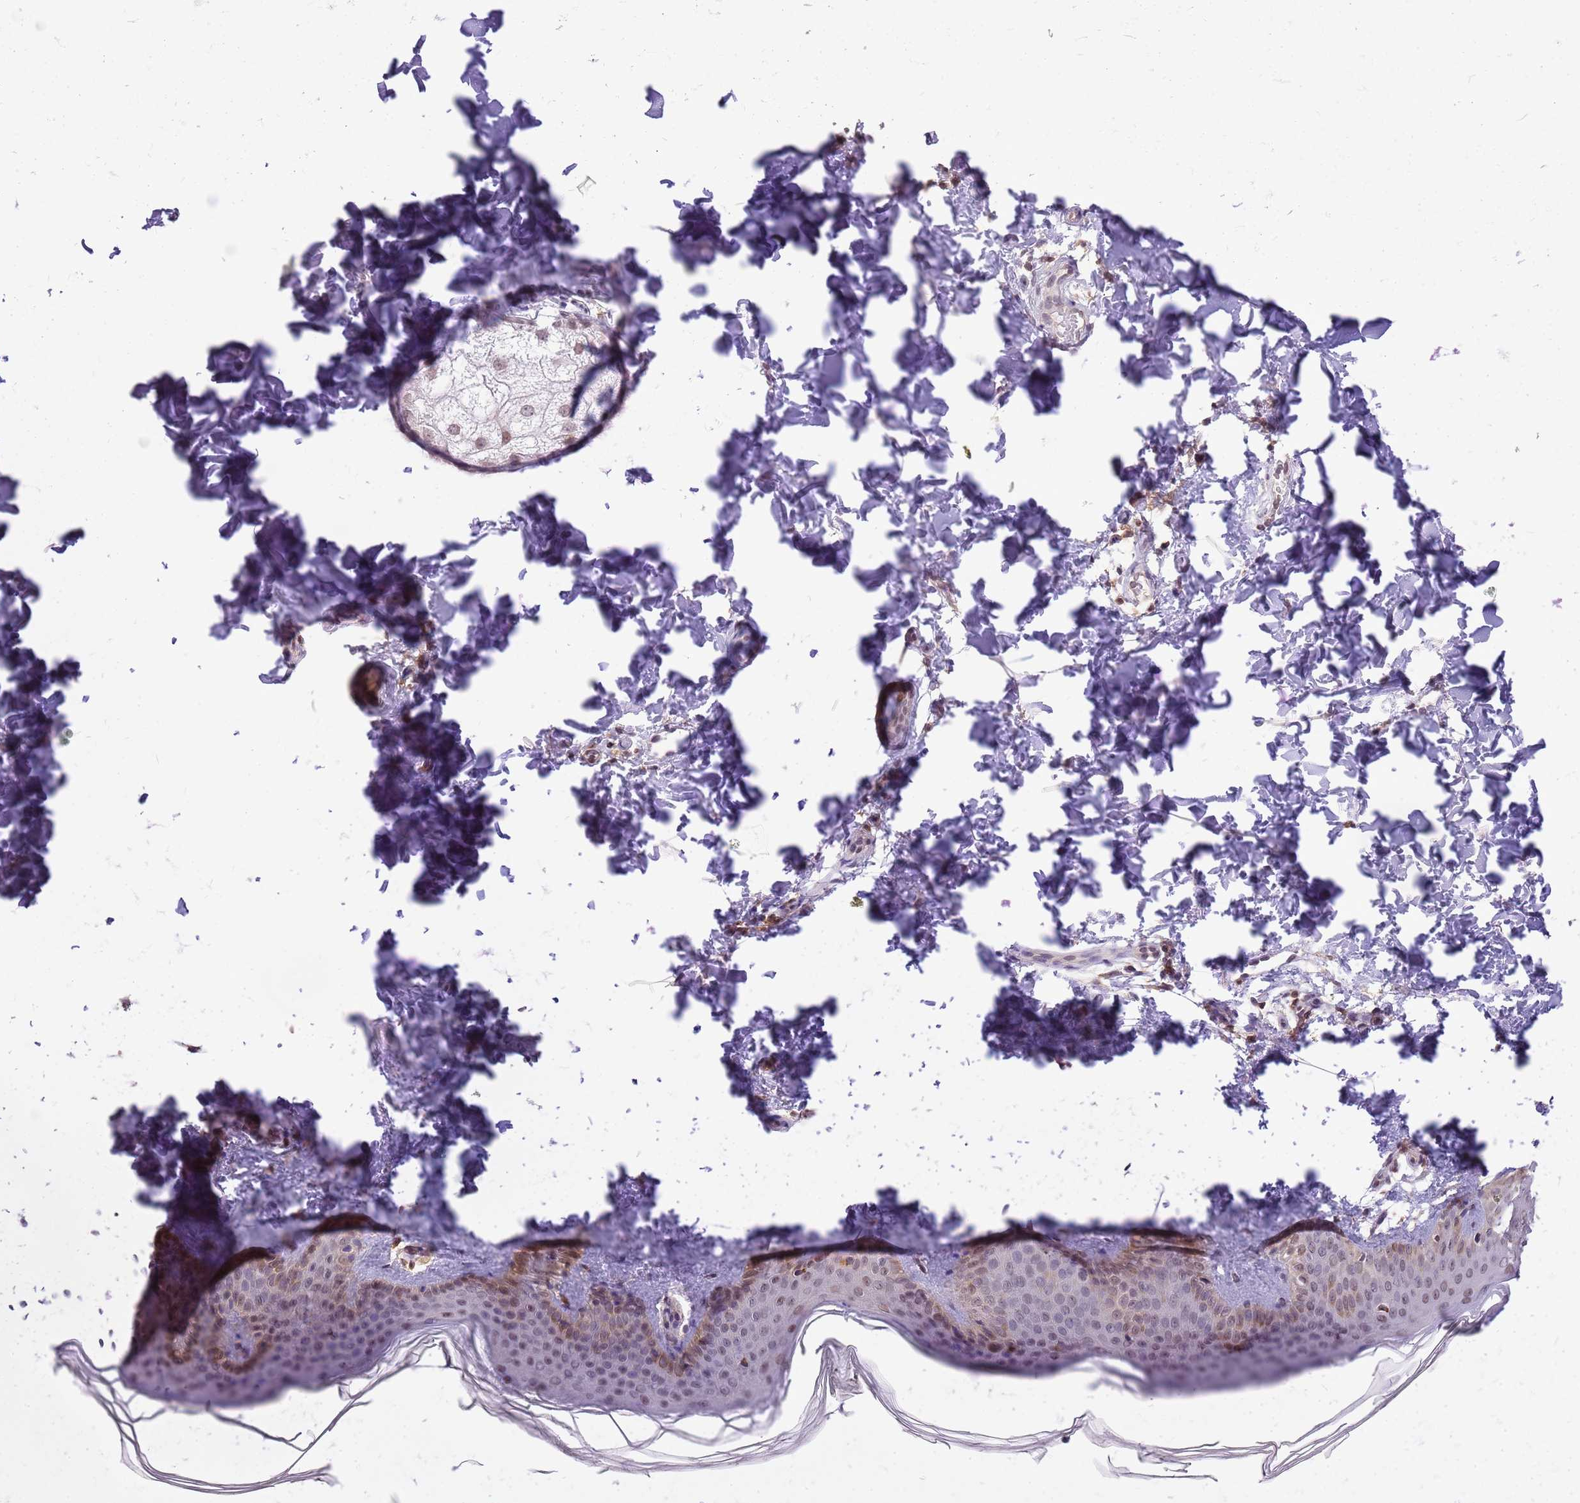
{"staining": {"intensity": "negative", "quantity": "none", "location": "none"}, "tissue": "skin", "cell_type": "Fibroblasts", "image_type": "normal", "snomed": [{"axis": "morphology", "description": "Normal tissue, NOS"}, {"axis": "topography", "description": "Skin"}], "caption": "DAB (3,3'-diaminobenzidine) immunohistochemical staining of benign skin displays no significant staining in fibroblasts.", "gene": "DHX32", "patient": {"sex": "male", "age": 36}}